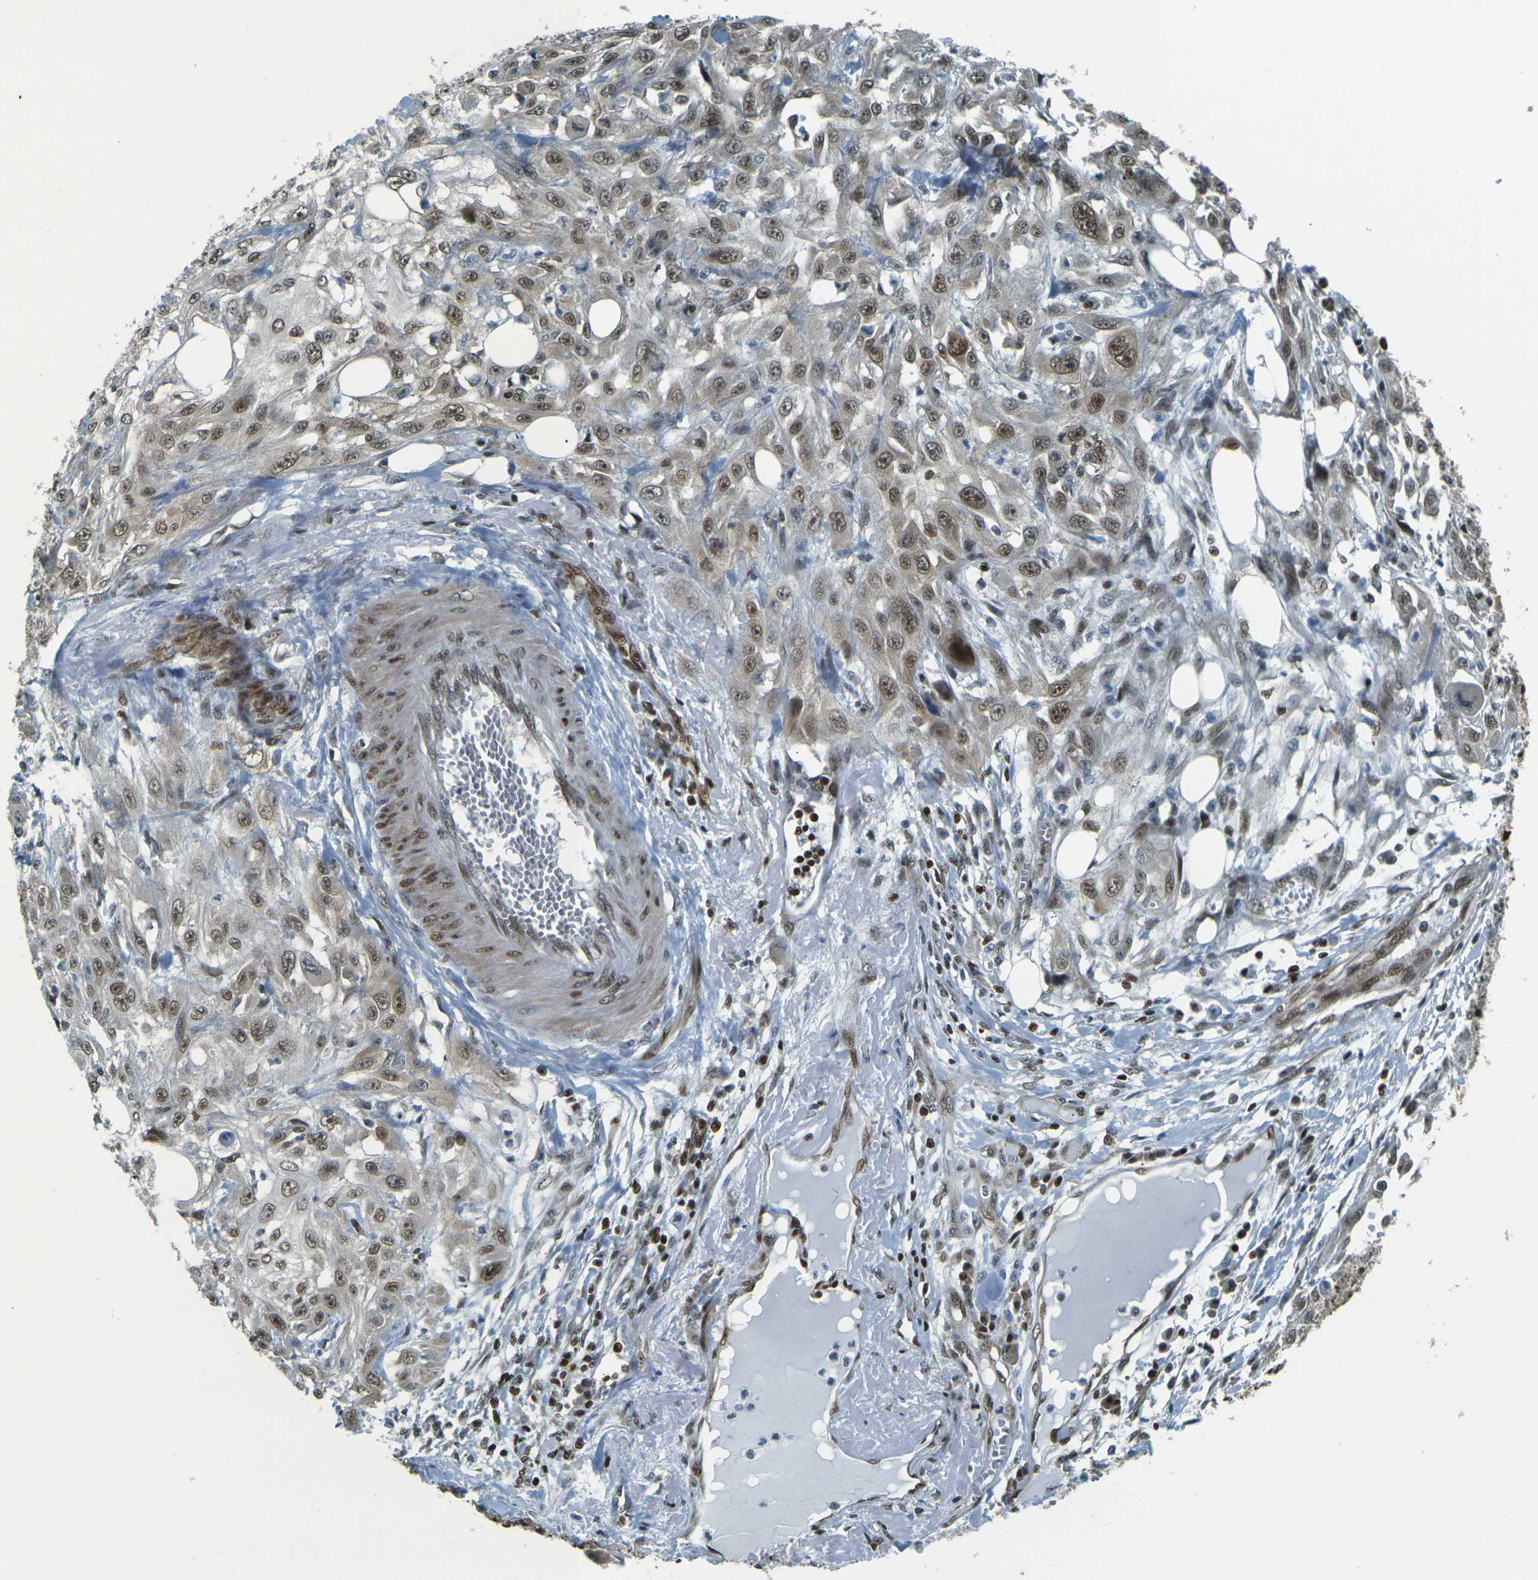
{"staining": {"intensity": "moderate", "quantity": ">75%", "location": "nuclear"}, "tissue": "skin cancer", "cell_type": "Tumor cells", "image_type": "cancer", "snomed": [{"axis": "morphology", "description": "Squamous cell carcinoma, NOS"}, {"axis": "topography", "description": "Skin"}], "caption": "Skin squamous cell carcinoma stained for a protein (brown) reveals moderate nuclear positive positivity in approximately >75% of tumor cells.", "gene": "NHEJ1", "patient": {"sex": "male", "age": 75}}